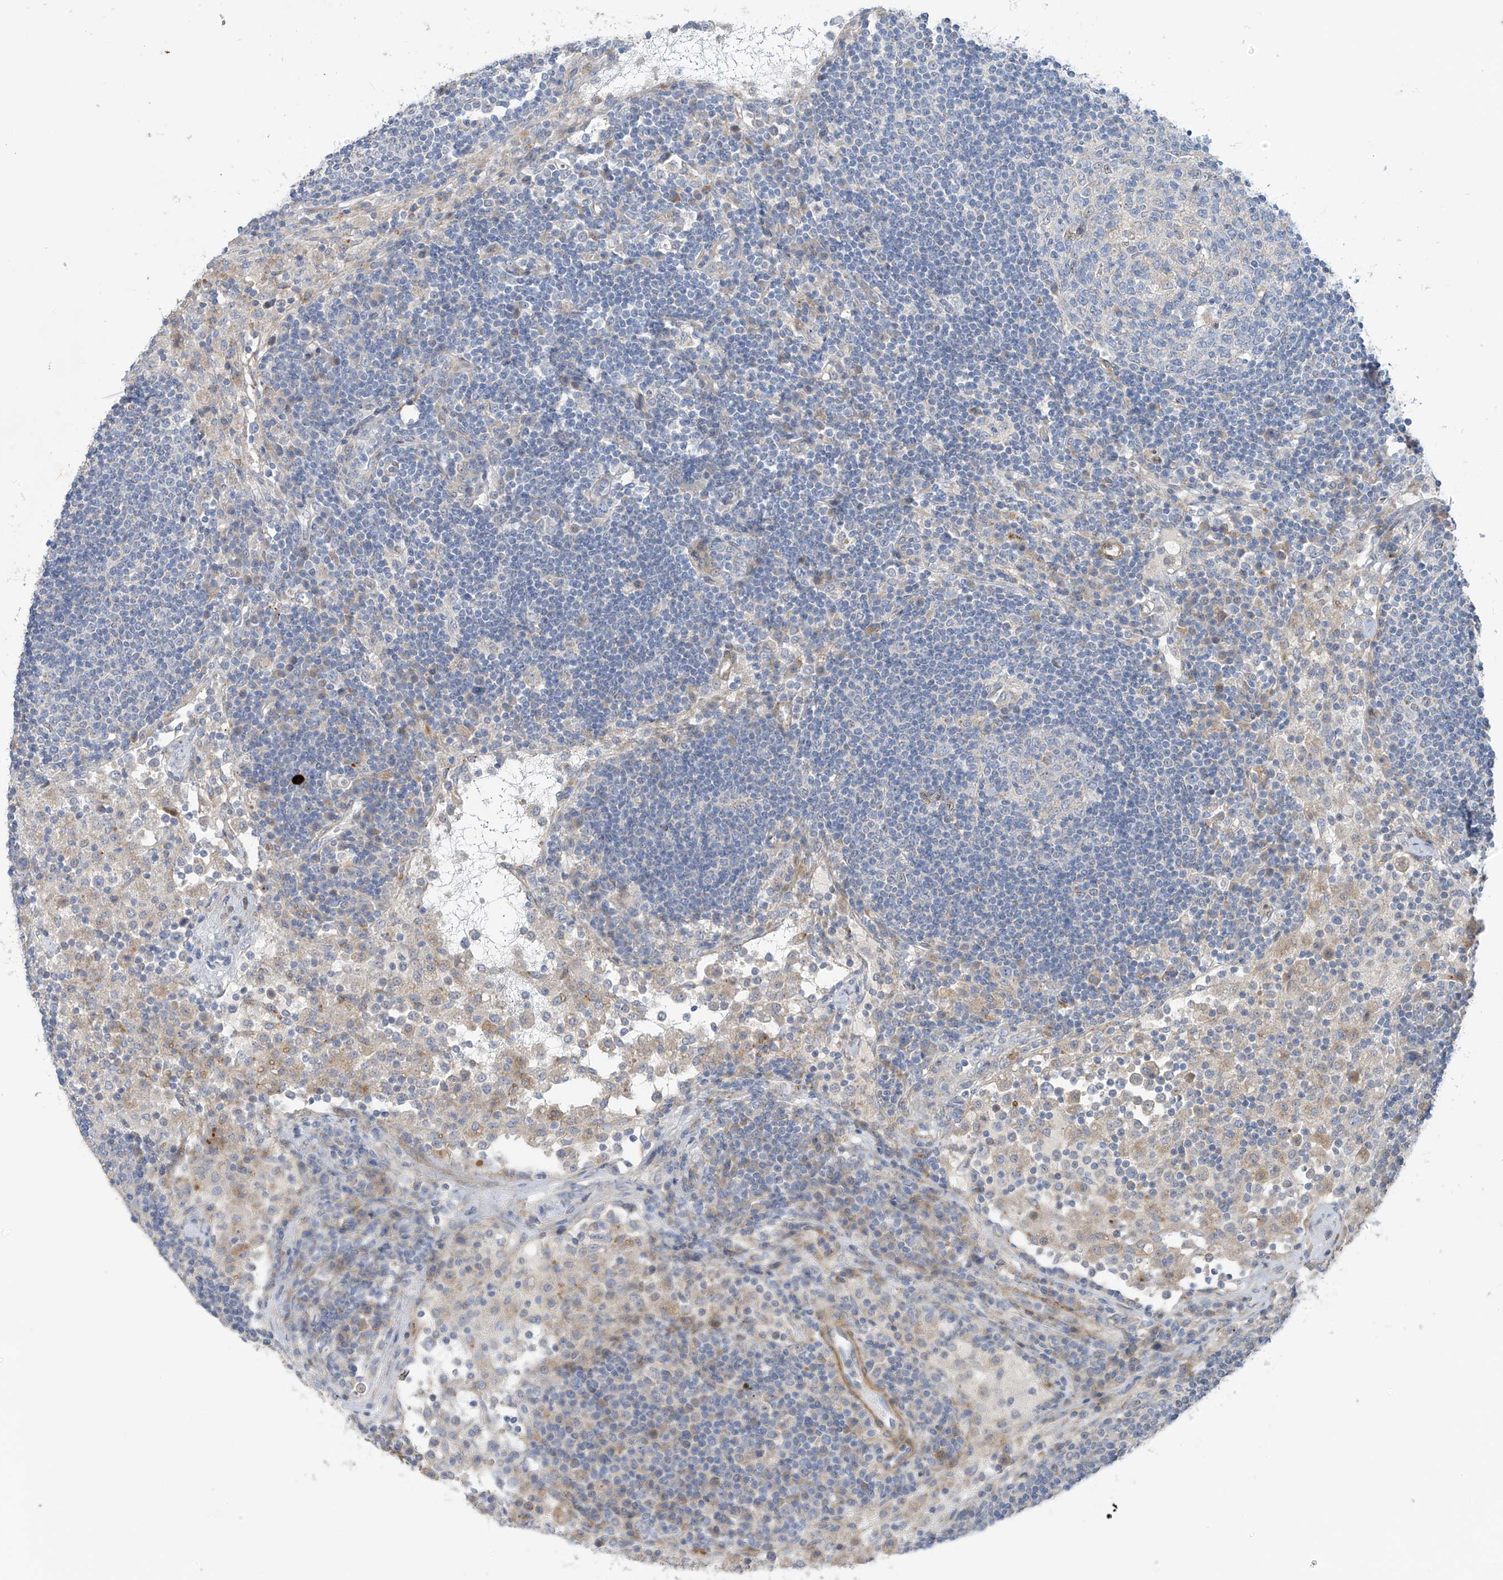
{"staining": {"intensity": "negative", "quantity": "none", "location": "none"}, "tissue": "lymph node", "cell_type": "Germinal center cells", "image_type": "normal", "snomed": [{"axis": "morphology", "description": "Normal tissue, NOS"}, {"axis": "topography", "description": "Lymph node"}], "caption": "This is an IHC histopathology image of normal human lymph node. There is no positivity in germinal center cells.", "gene": "ZNF641", "patient": {"sex": "female", "age": 53}}